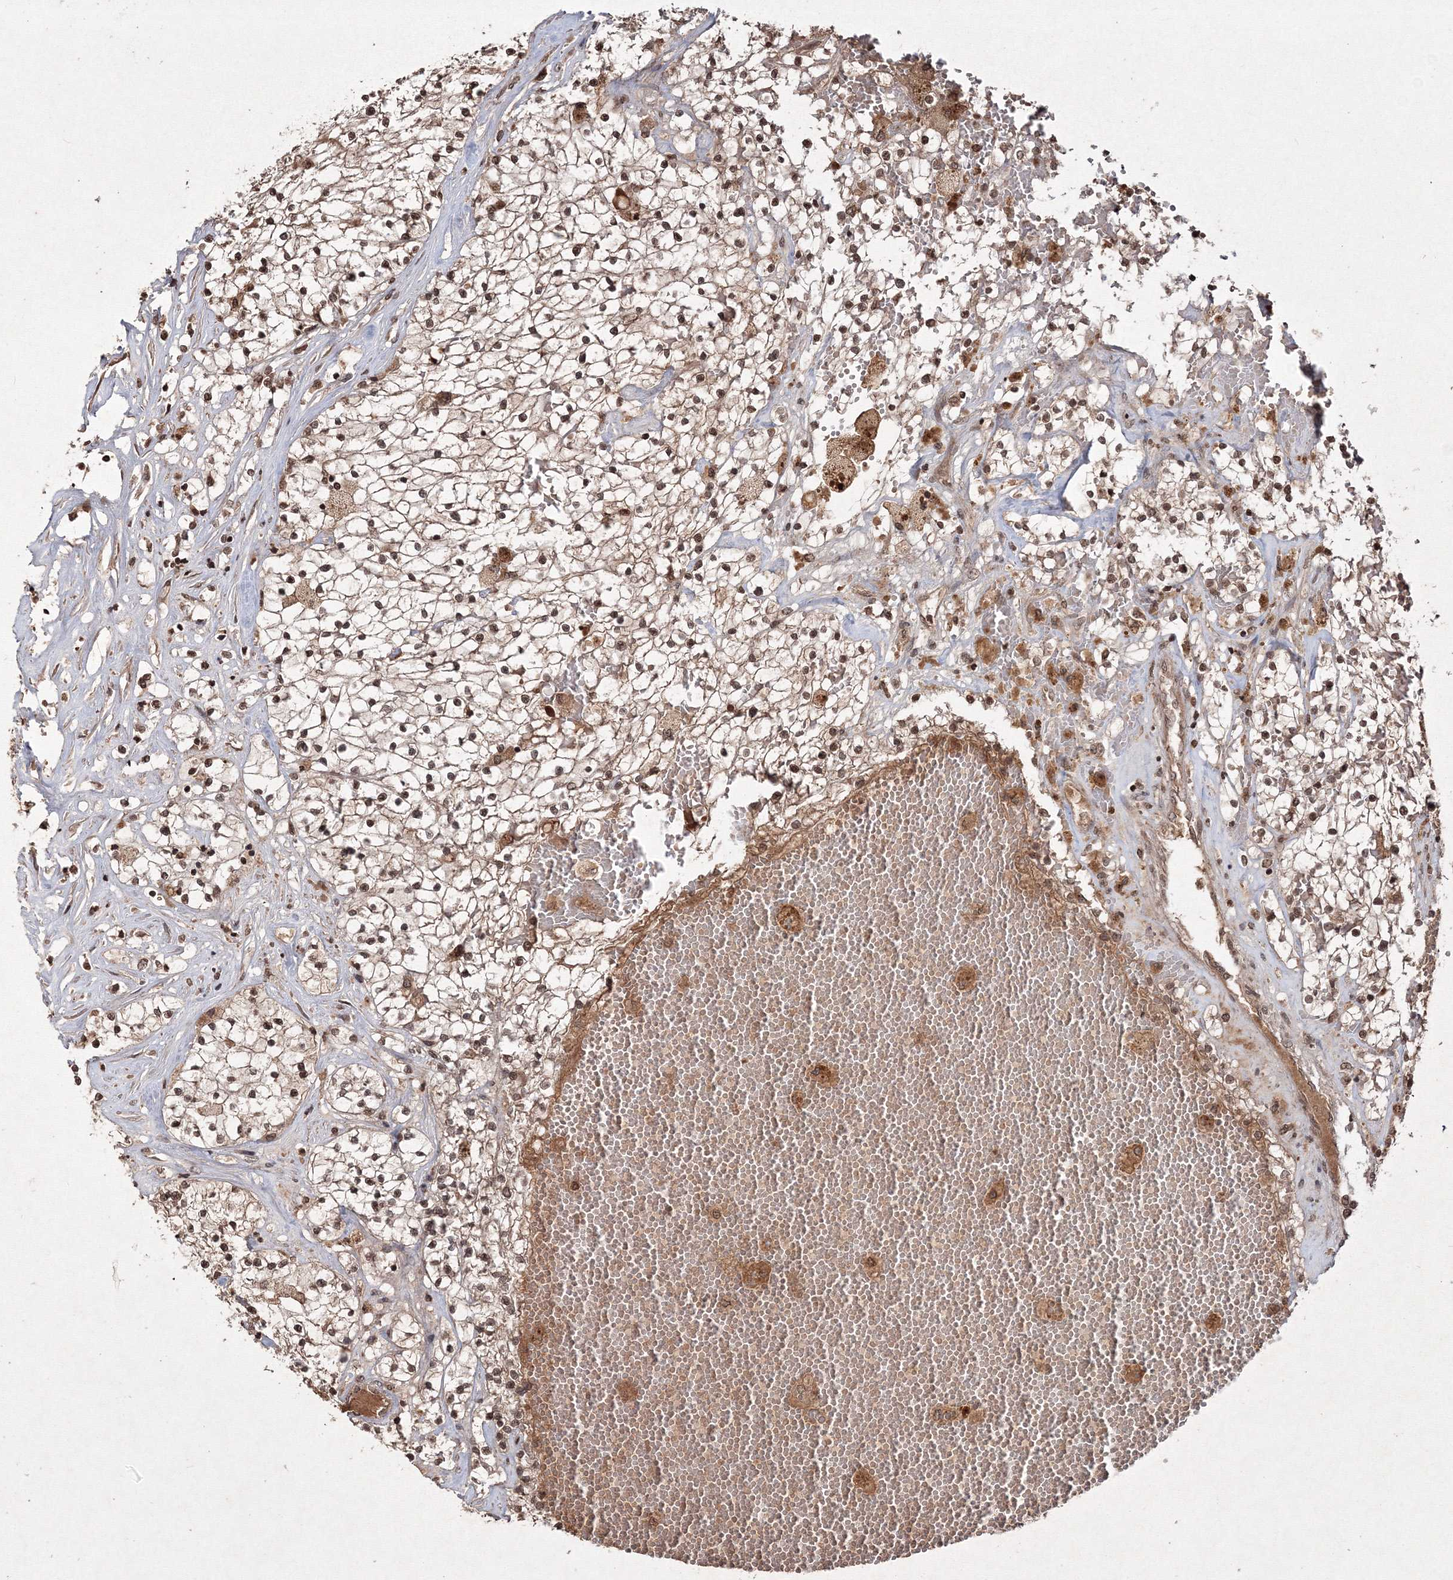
{"staining": {"intensity": "strong", "quantity": ">75%", "location": "cytoplasmic/membranous,nuclear"}, "tissue": "renal cancer", "cell_type": "Tumor cells", "image_type": "cancer", "snomed": [{"axis": "morphology", "description": "Normal tissue, NOS"}, {"axis": "morphology", "description": "Adenocarcinoma, NOS"}, {"axis": "topography", "description": "Kidney"}], "caption": "Brown immunohistochemical staining in renal cancer (adenocarcinoma) exhibits strong cytoplasmic/membranous and nuclear staining in about >75% of tumor cells.", "gene": "PEX13", "patient": {"sex": "male", "age": 68}}